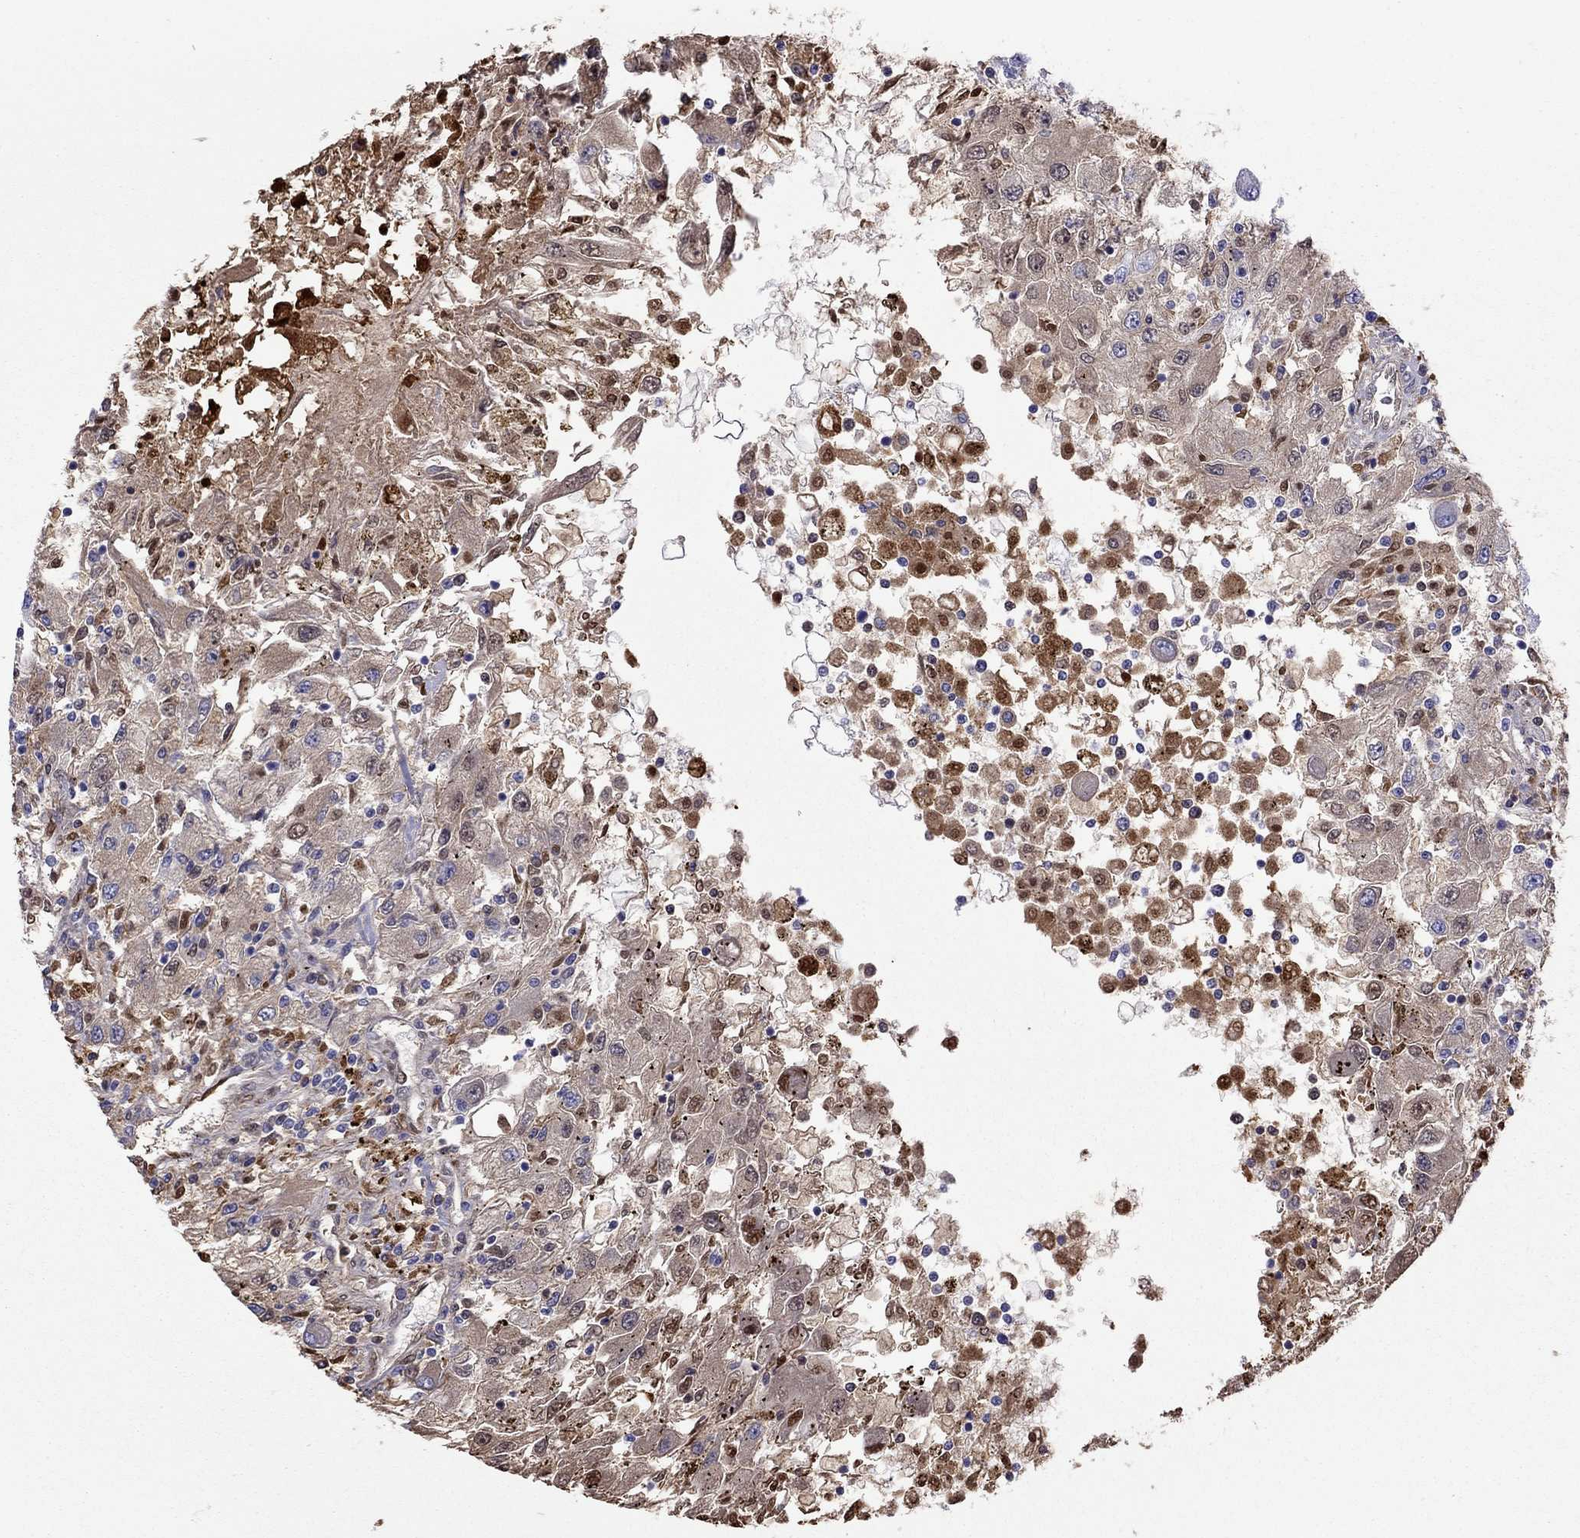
{"staining": {"intensity": "moderate", "quantity": "25%-75%", "location": "cytoplasmic/membranous"}, "tissue": "renal cancer", "cell_type": "Tumor cells", "image_type": "cancer", "snomed": [{"axis": "morphology", "description": "Adenocarcinoma, NOS"}, {"axis": "topography", "description": "Kidney"}], "caption": "IHC micrograph of adenocarcinoma (renal) stained for a protein (brown), which displays medium levels of moderate cytoplasmic/membranous expression in approximately 25%-75% of tumor cells.", "gene": "SERPINA3", "patient": {"sex": "female", "age": 67}}